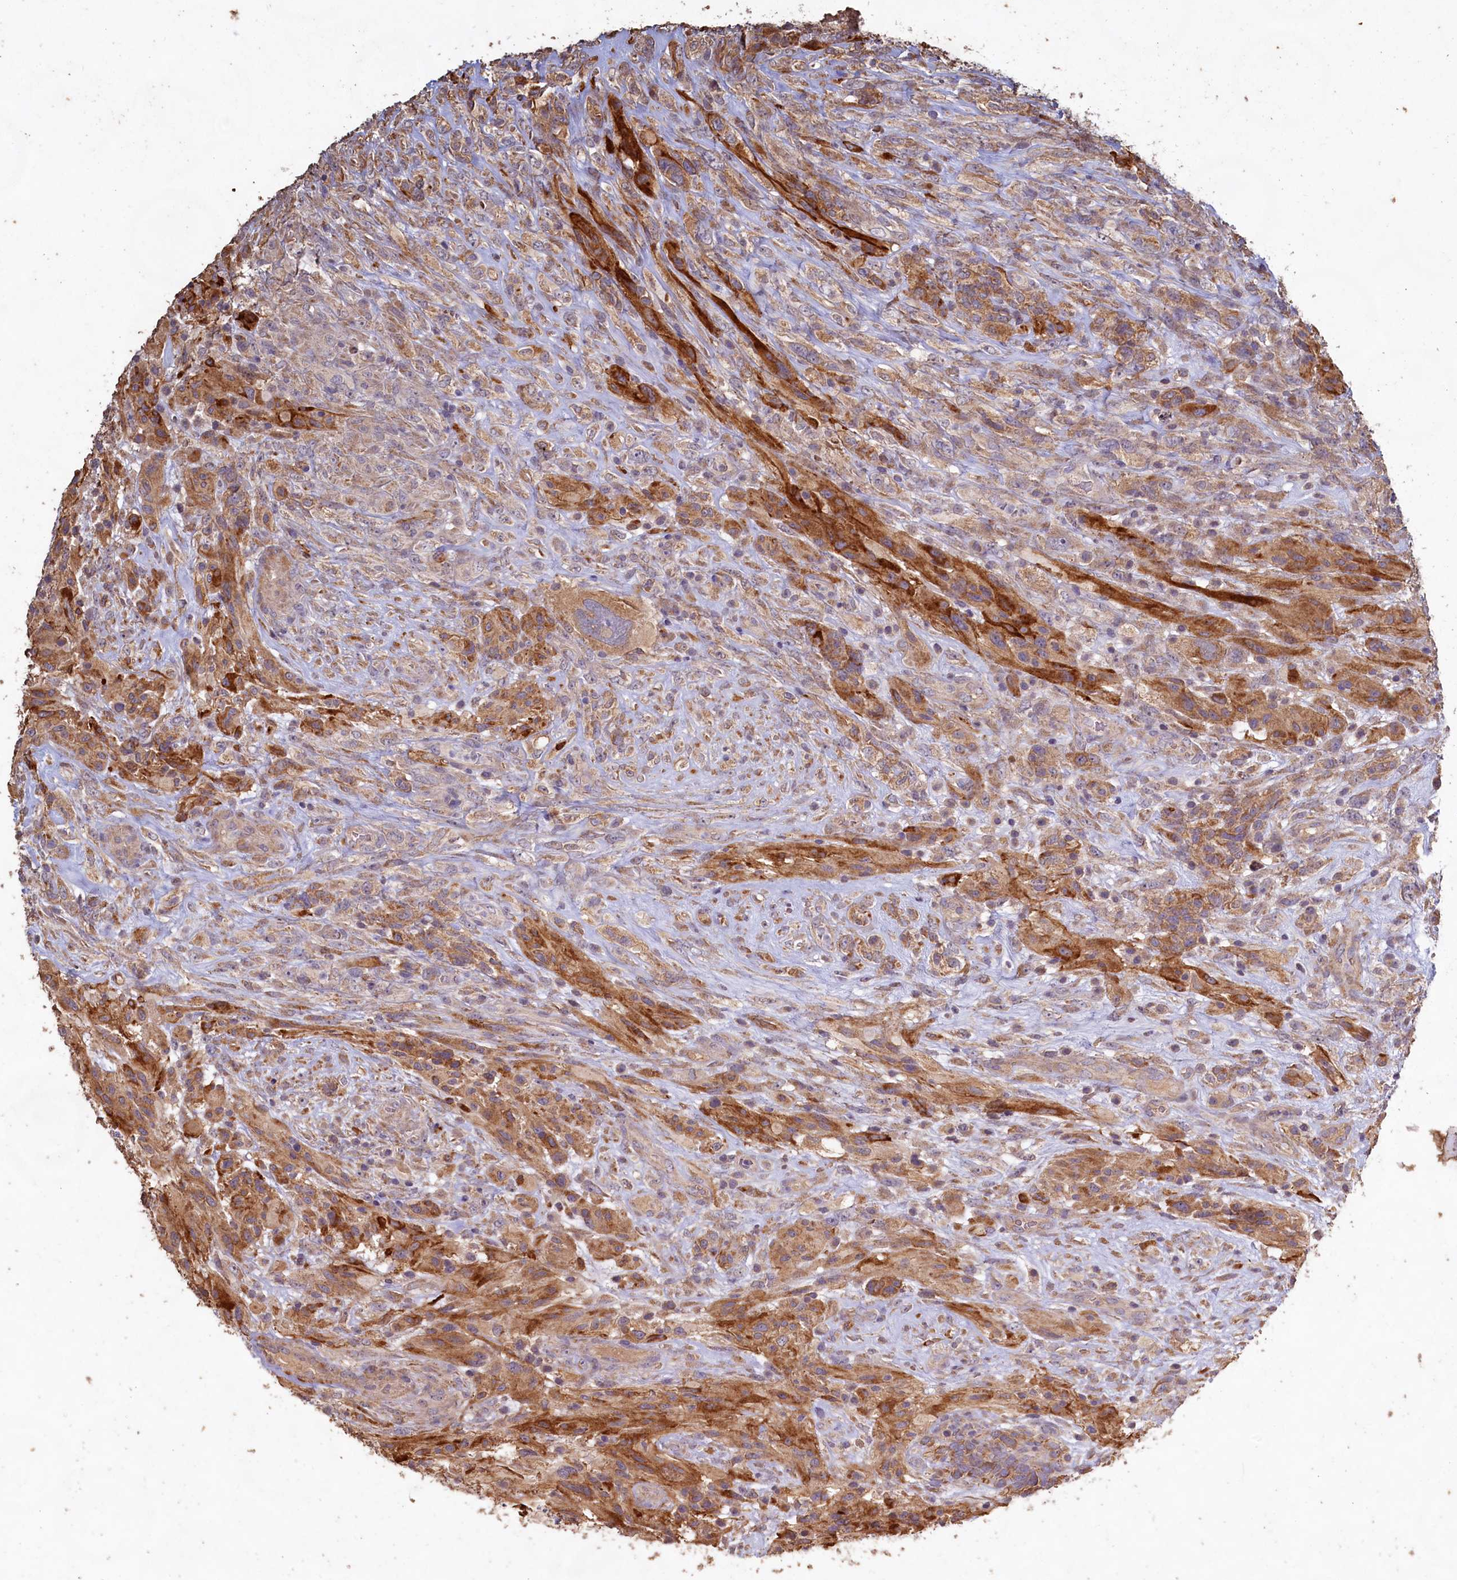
{"staining": {"intensity": "moderate", "quantity": "25%-75%", "location": "cytoplasmic/membranous"}, "tissue": "glioma", "cell_type": "Tumor cells", "image_type": "cancer", "snomed": [{"axis": "morphology", "description": "Glioma, malignant, High grade"}, {"axis": "topography", "description": "Brain"}], "caption": "Glioma tissue reveals moderate cytoplasmic/membranous positivity in approximately 25%-75% of tumor cells, visualized by immunohistochemistry.", "gene": "FUNDC1", "patient": {"sex": "male", "age": 61}}